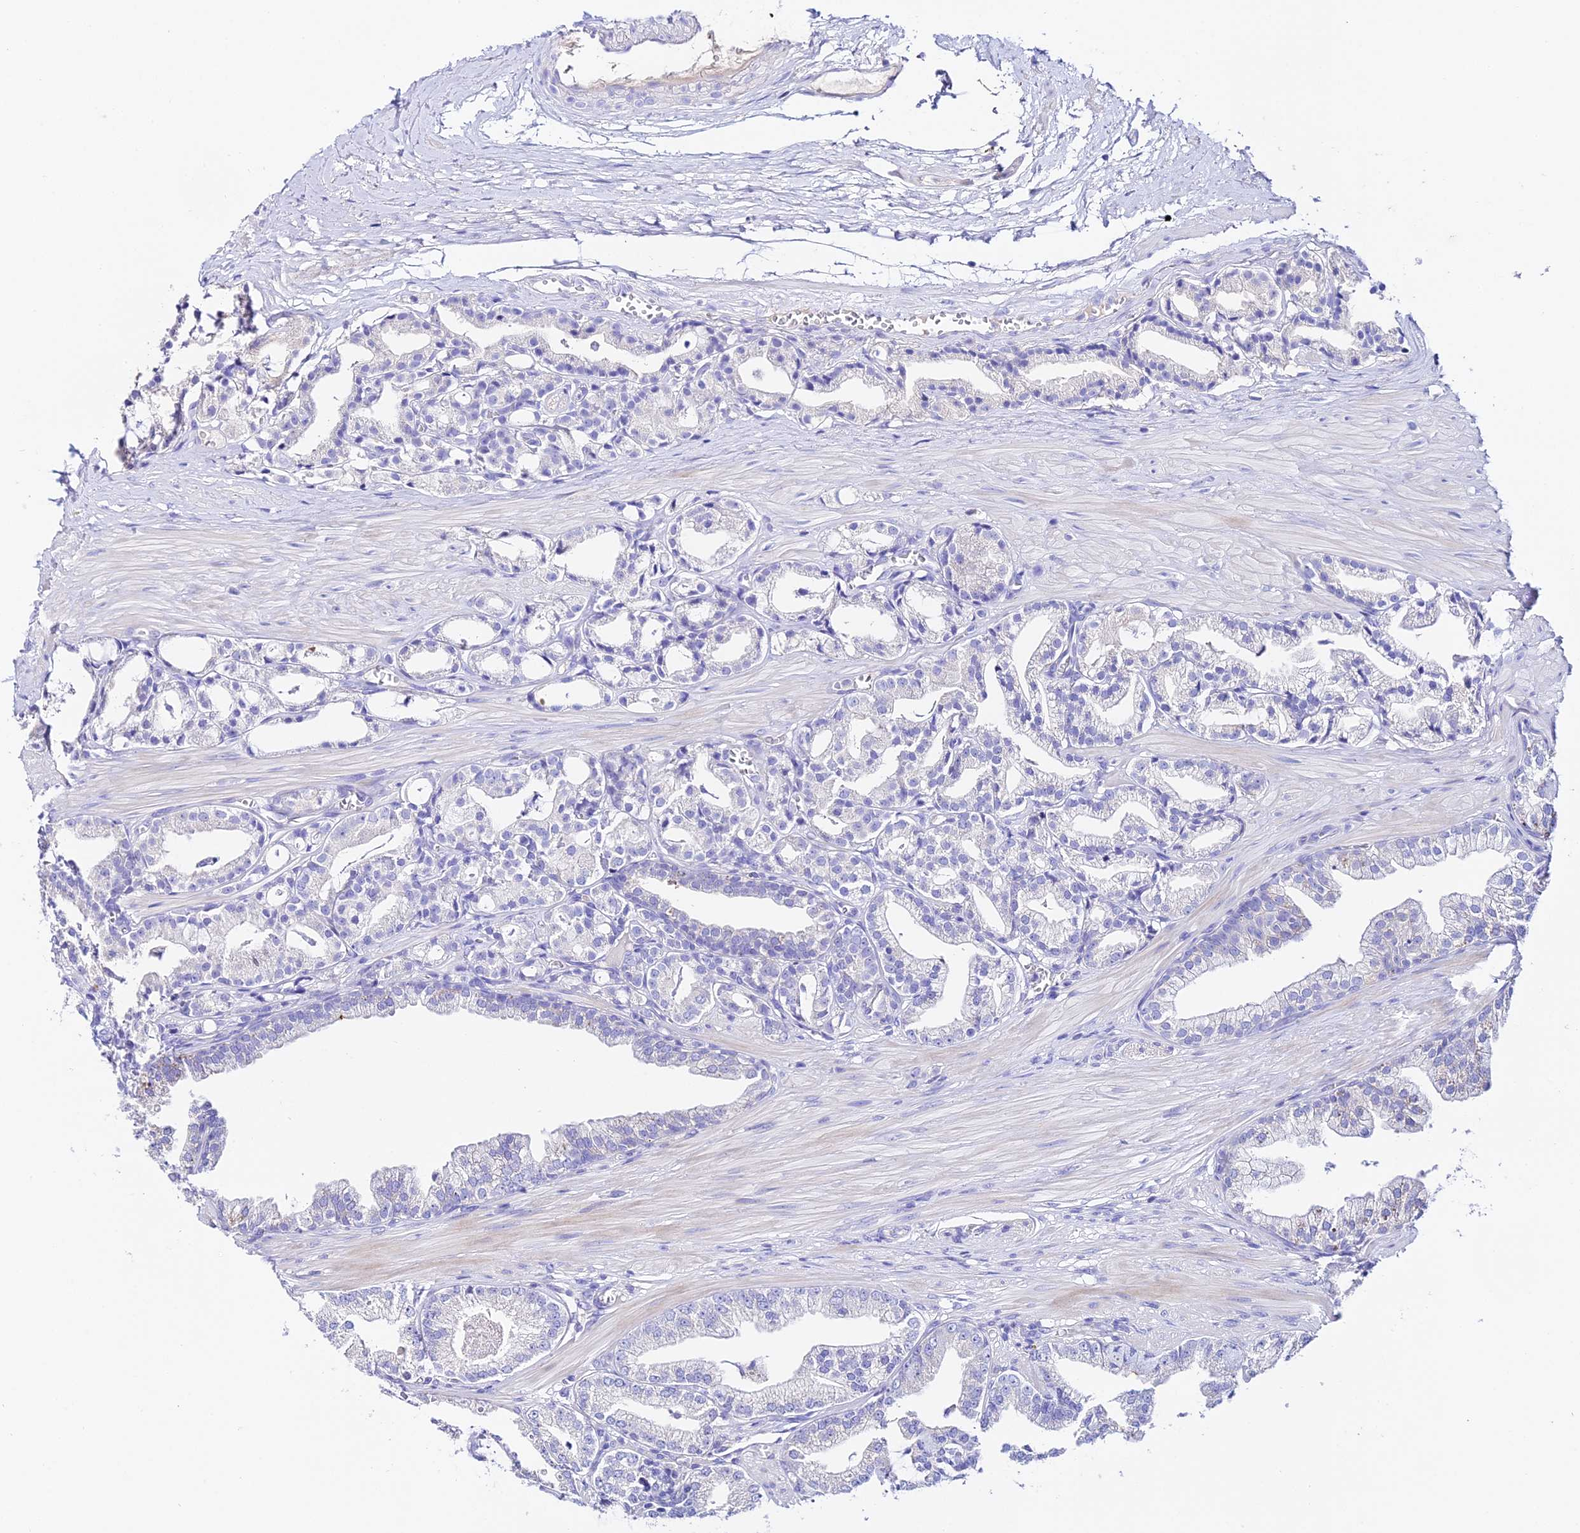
{"staining": {"intensity": "negative", "quantity": "none", "location": "none"}, "tissue": "prostate cancer", "cell_type": "Tumor cells", "image_type": "cancer", "snomed": [{"axis": "morphology", "description": "Adenocarcinoma, High grade"}, {"axis": "topography", "description": "Prostate"}], "caption": "Tumor cells are negative for protein expression in human prostate cancer (adenocarcinoma (high-grade)).", "gene": "TMEM117", "patient": {"sex": "male", "age": 71}}